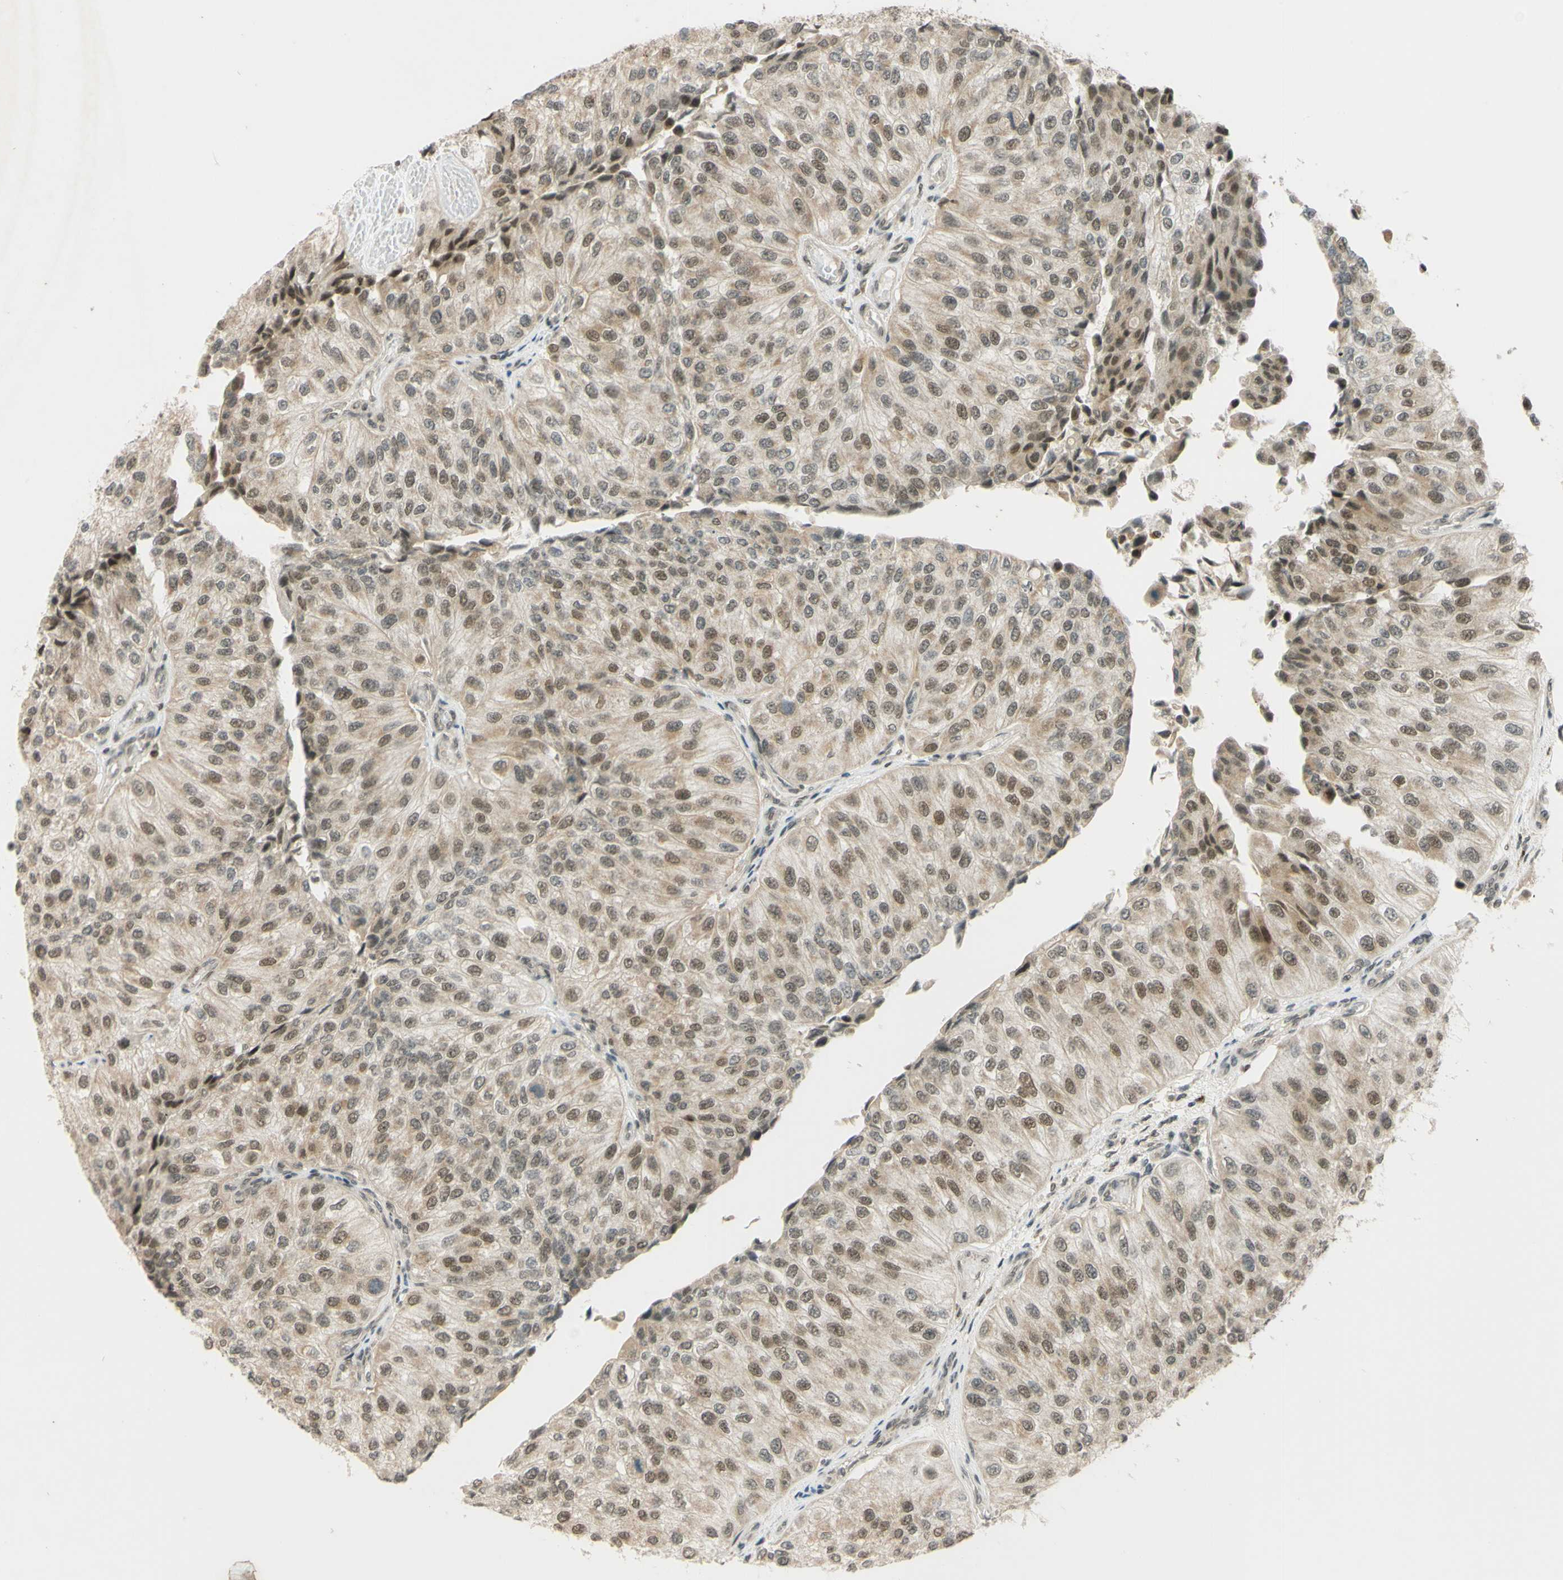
{"staining": {"intensity": "moderate", "quantity": "25%-75%", "location": "cytoplasmic/membranous,nuclear"}, "tissue": "urothelial cancer", "cell_type": "Tumor cells", "image_type": "cancer", "snomed": [{"axis": "morphology", "description": "Urothelial carcinoma, High grade"}, {"axis": "topography", "description": "Kidney"}, {"axis": "topography", "description": "Urinary bladder"}], "caption": "Immunohistochemistry histopathology image of high-grade urothelial carcinoma stained for a protein (brown), which demonstrates medium levels of moderate cytoplasmic/membranous and nuclear expression in about 25%-75% of tumor cells.", "gene": "SMARCB1", "patient": {"sex": "male", "age": 77}}